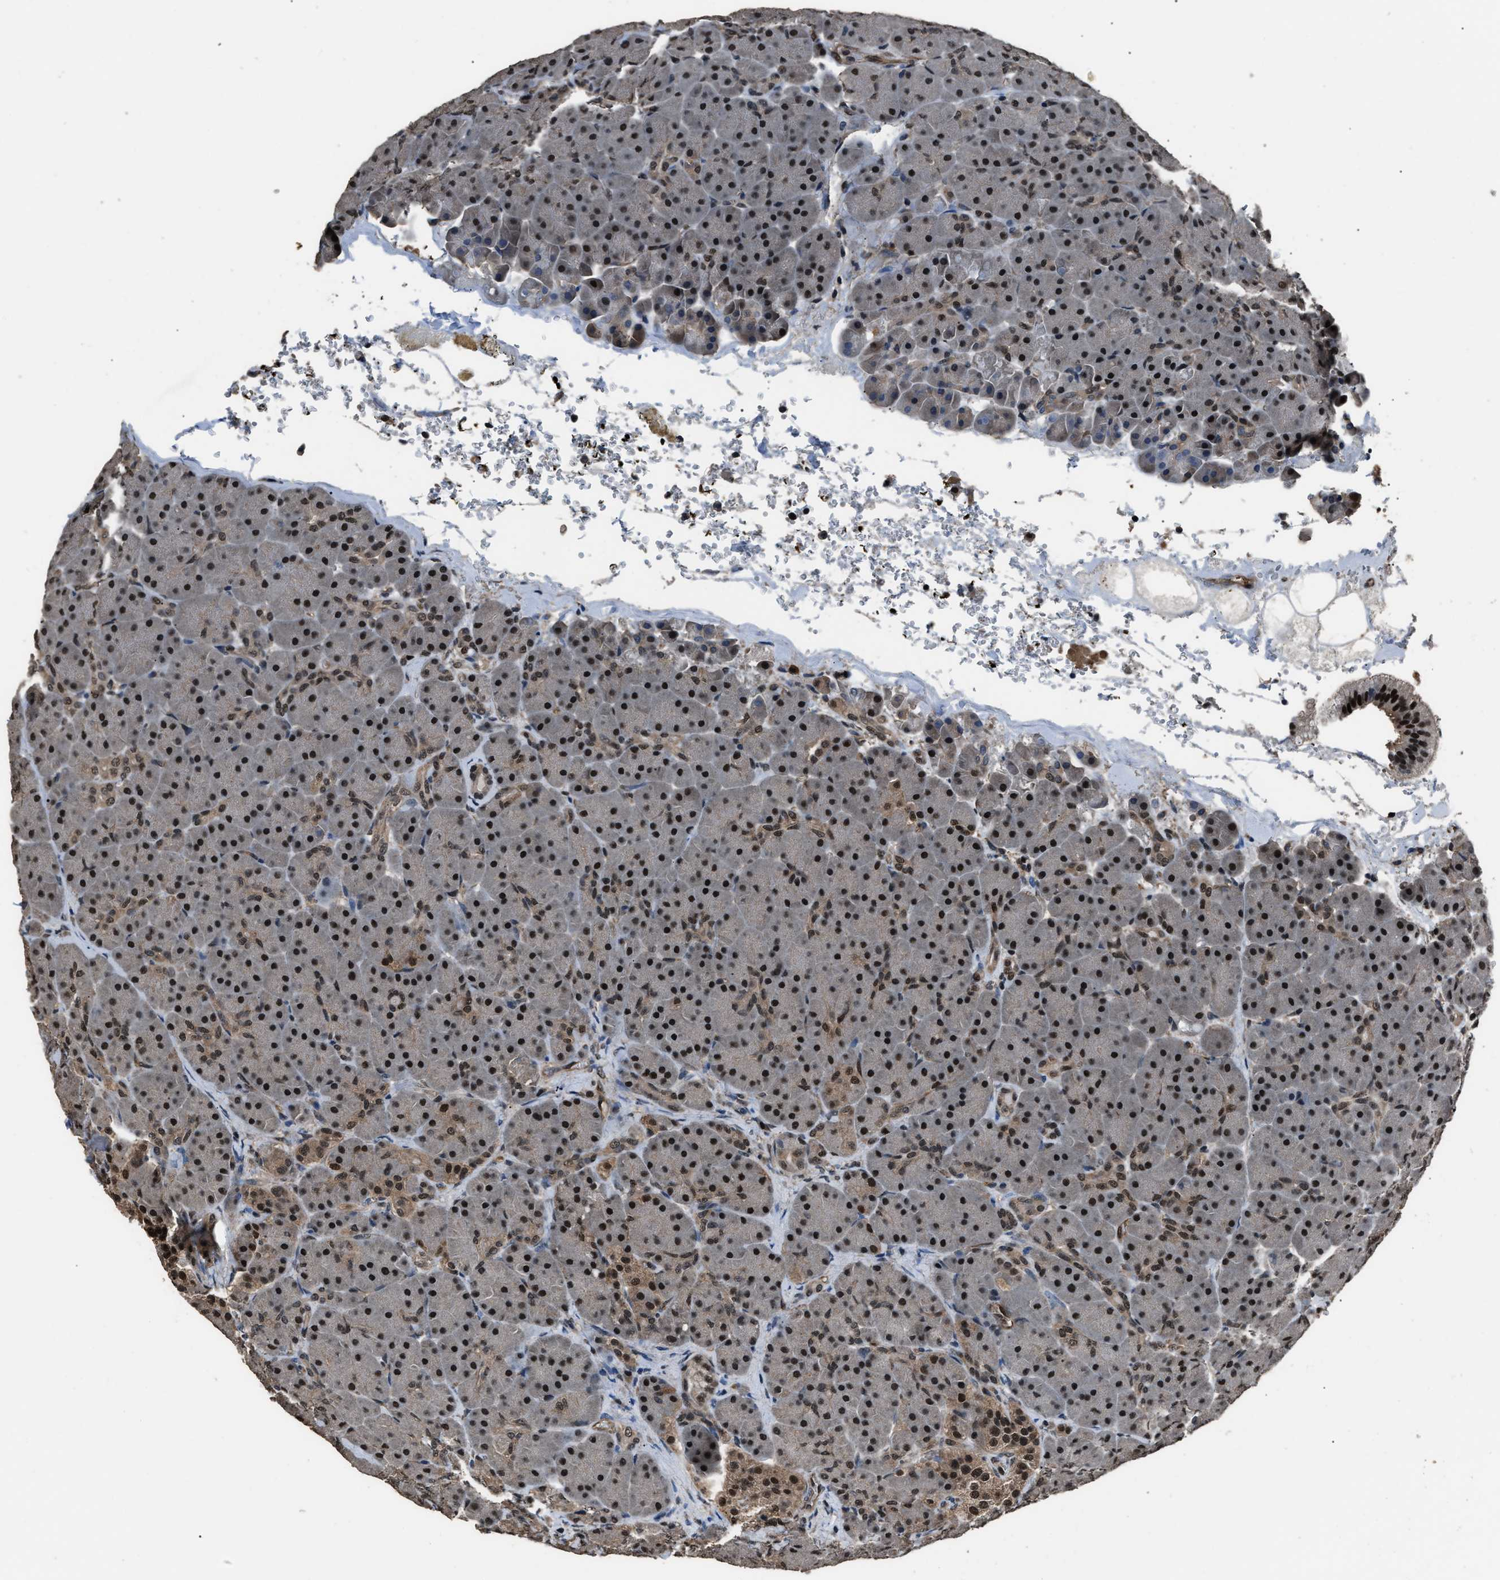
{"staining": {"intensity": "moderate", "quantity": "<25%", "location": "cytoplasmic/membranous,nuclear"}, "tissue": "pancreas", "cell_type": "Exocrine glandular cells", "image_type": "normal", "snomed": [{"axis": "morphology", "description": "Normal tissue, NOS"}, {"axis": "topography", "description": "Pancreas"}], "caption": "A micrograph of pancreas stained for a protein exhibits moderate cytoplasmic/membranous,nuclear brown staining in exocrine glandular cells.", "gene": "DFFA", "patient": {"sex": "male", "age": 66}}